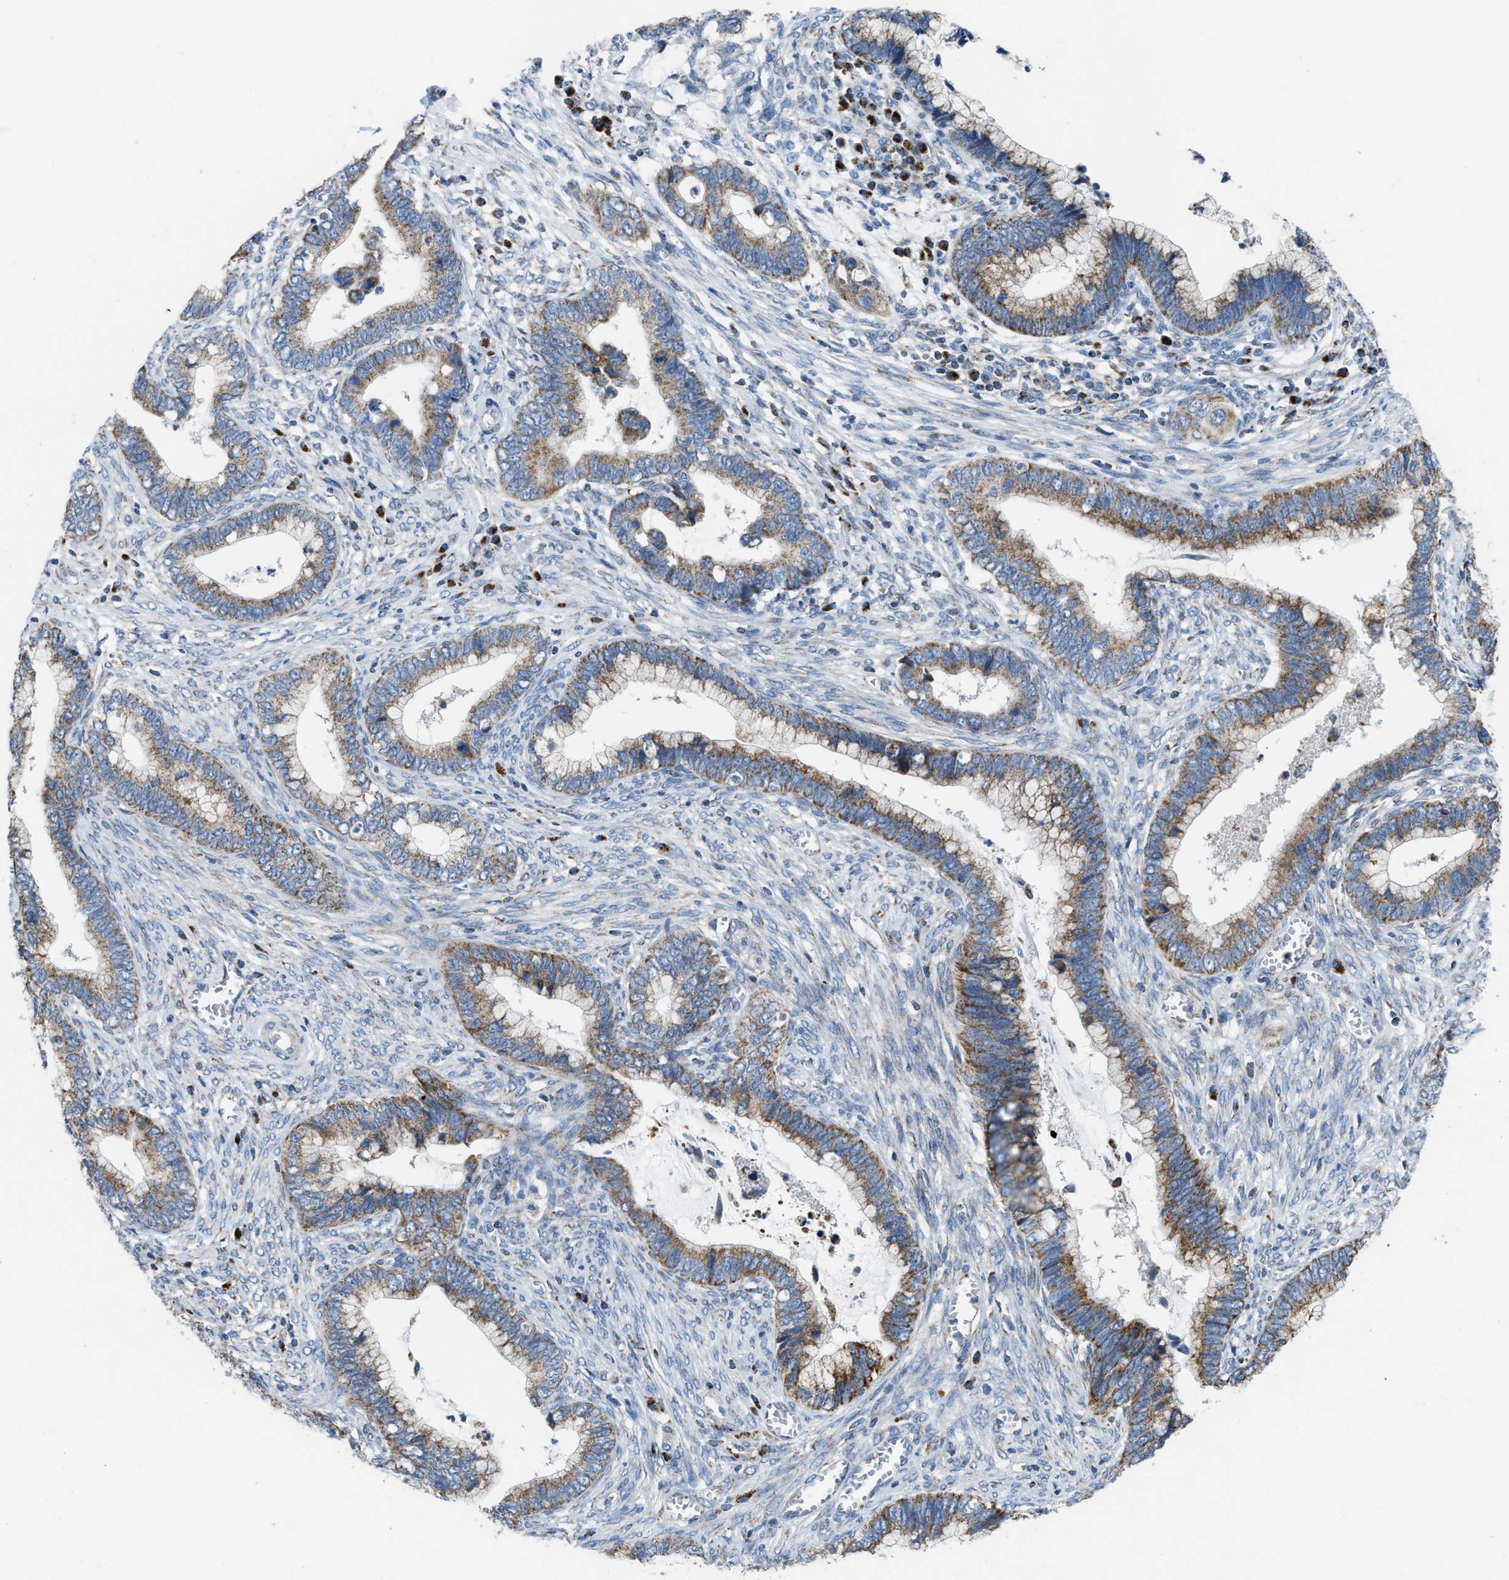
{"staining": {"intensity": "moderate", "quantity": ">75%", "location": "cytoplasmic/membranous"}, "tissue": "cervical cancer", "cell_type": "Tumor cells", "image_type": "cancer", "snomed": [{"axis": "morphology", "description": "Adenocarcinoma, NOS"}, {"axis": "topography", "description": "Cervix"}], "caption": "IHC (DAB (3,3'-diaminobenzidine)) staining of cervical cancer shows moderate cytoplasmic/membranous protein positivity in approximately >75% of tumor cells.", "gene": "ETFB", "patient": {"sex": "female", "age": 44}}